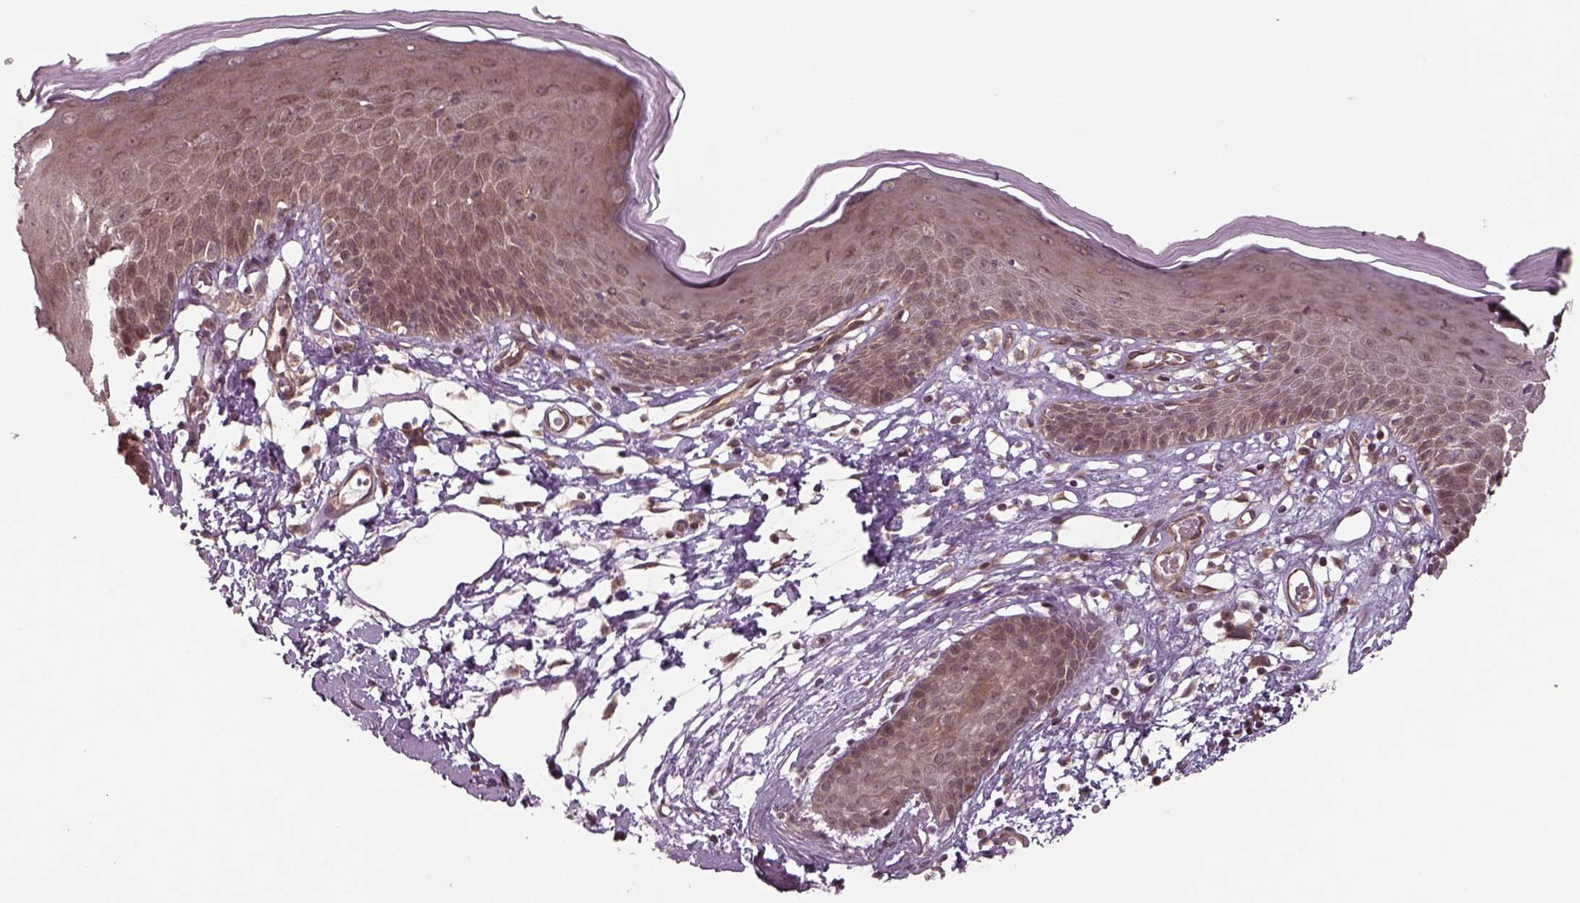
{"staining": {"intensity": "moderate", "quantity": ">75%", "location": "cytoplasmic/membranous"}, "tissue": "skin", "cell_type": "Epidermal cells", "image_type": "normal", "snomed": [{"axis": "morphology", "description": "Normal tissue, NOS"}, {"axis": "topography", "description": "Vulva"}], "caption": "Benign skin was stained to show a protein in brown. There is medium levels of moderate cytoplasmic/membranous staining in approximately >75% of epidermal cells.", "gene": "CHMP3", "patient": {"sex": "female", "age": 68}}